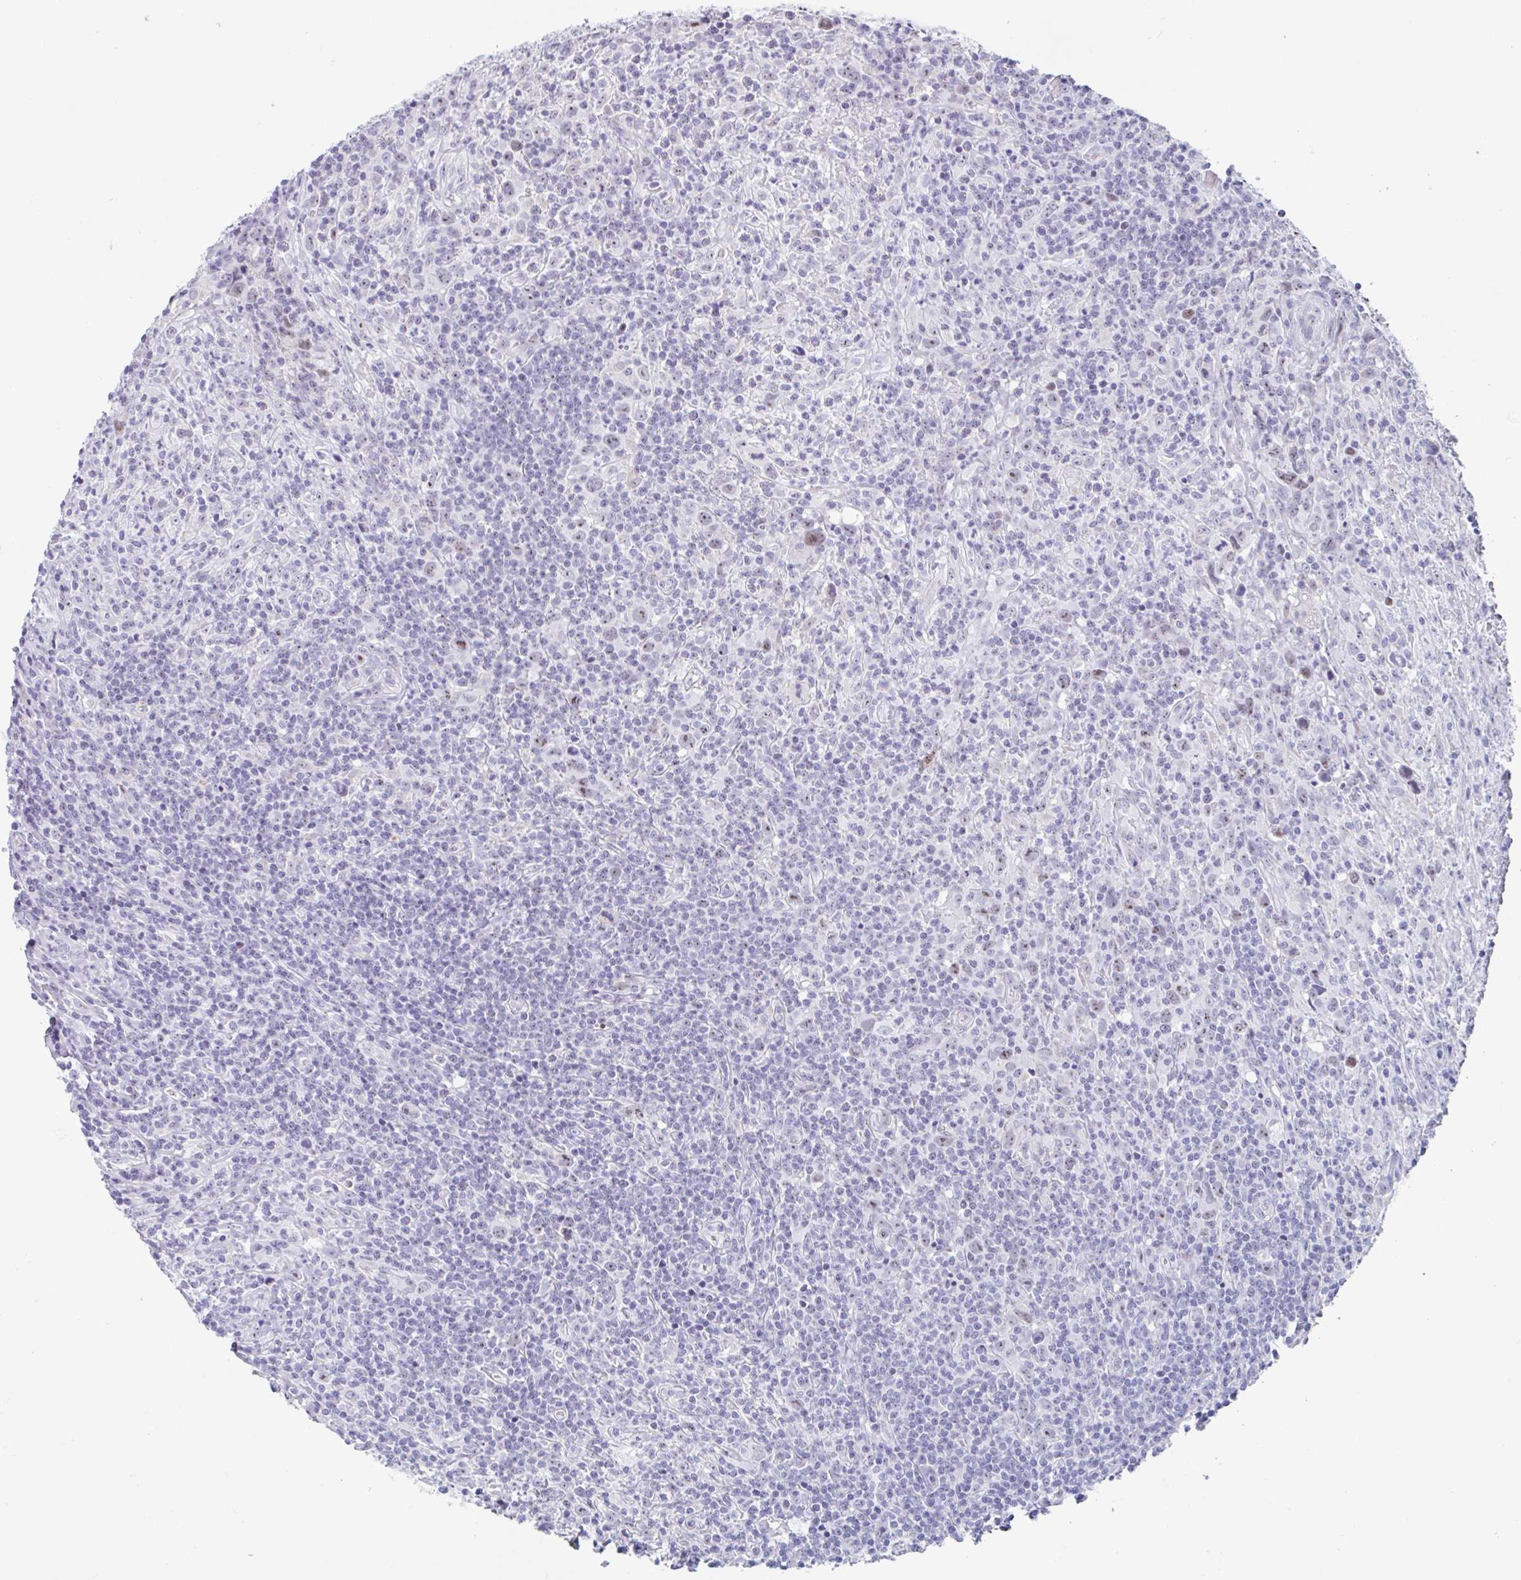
{"staining": {"intensity": "weak", "quantity": ">75%", "location": "nuclear"}, "tissue": "lymphoma", "cell_type": "Tumor cells", "image_type": "cancer", "snomed": [{"axis": "morphology", "description": "Hodgkin's disease, NOS"}, {"axis": "topography", "description": "Lymph node"}], "caption": "Protein staining of lymphoma tissue reveals weak nuclear expression in about >75% of tumor cells.", "gene": "LENG9", "patient": {"sex": "female", "age": 18}}